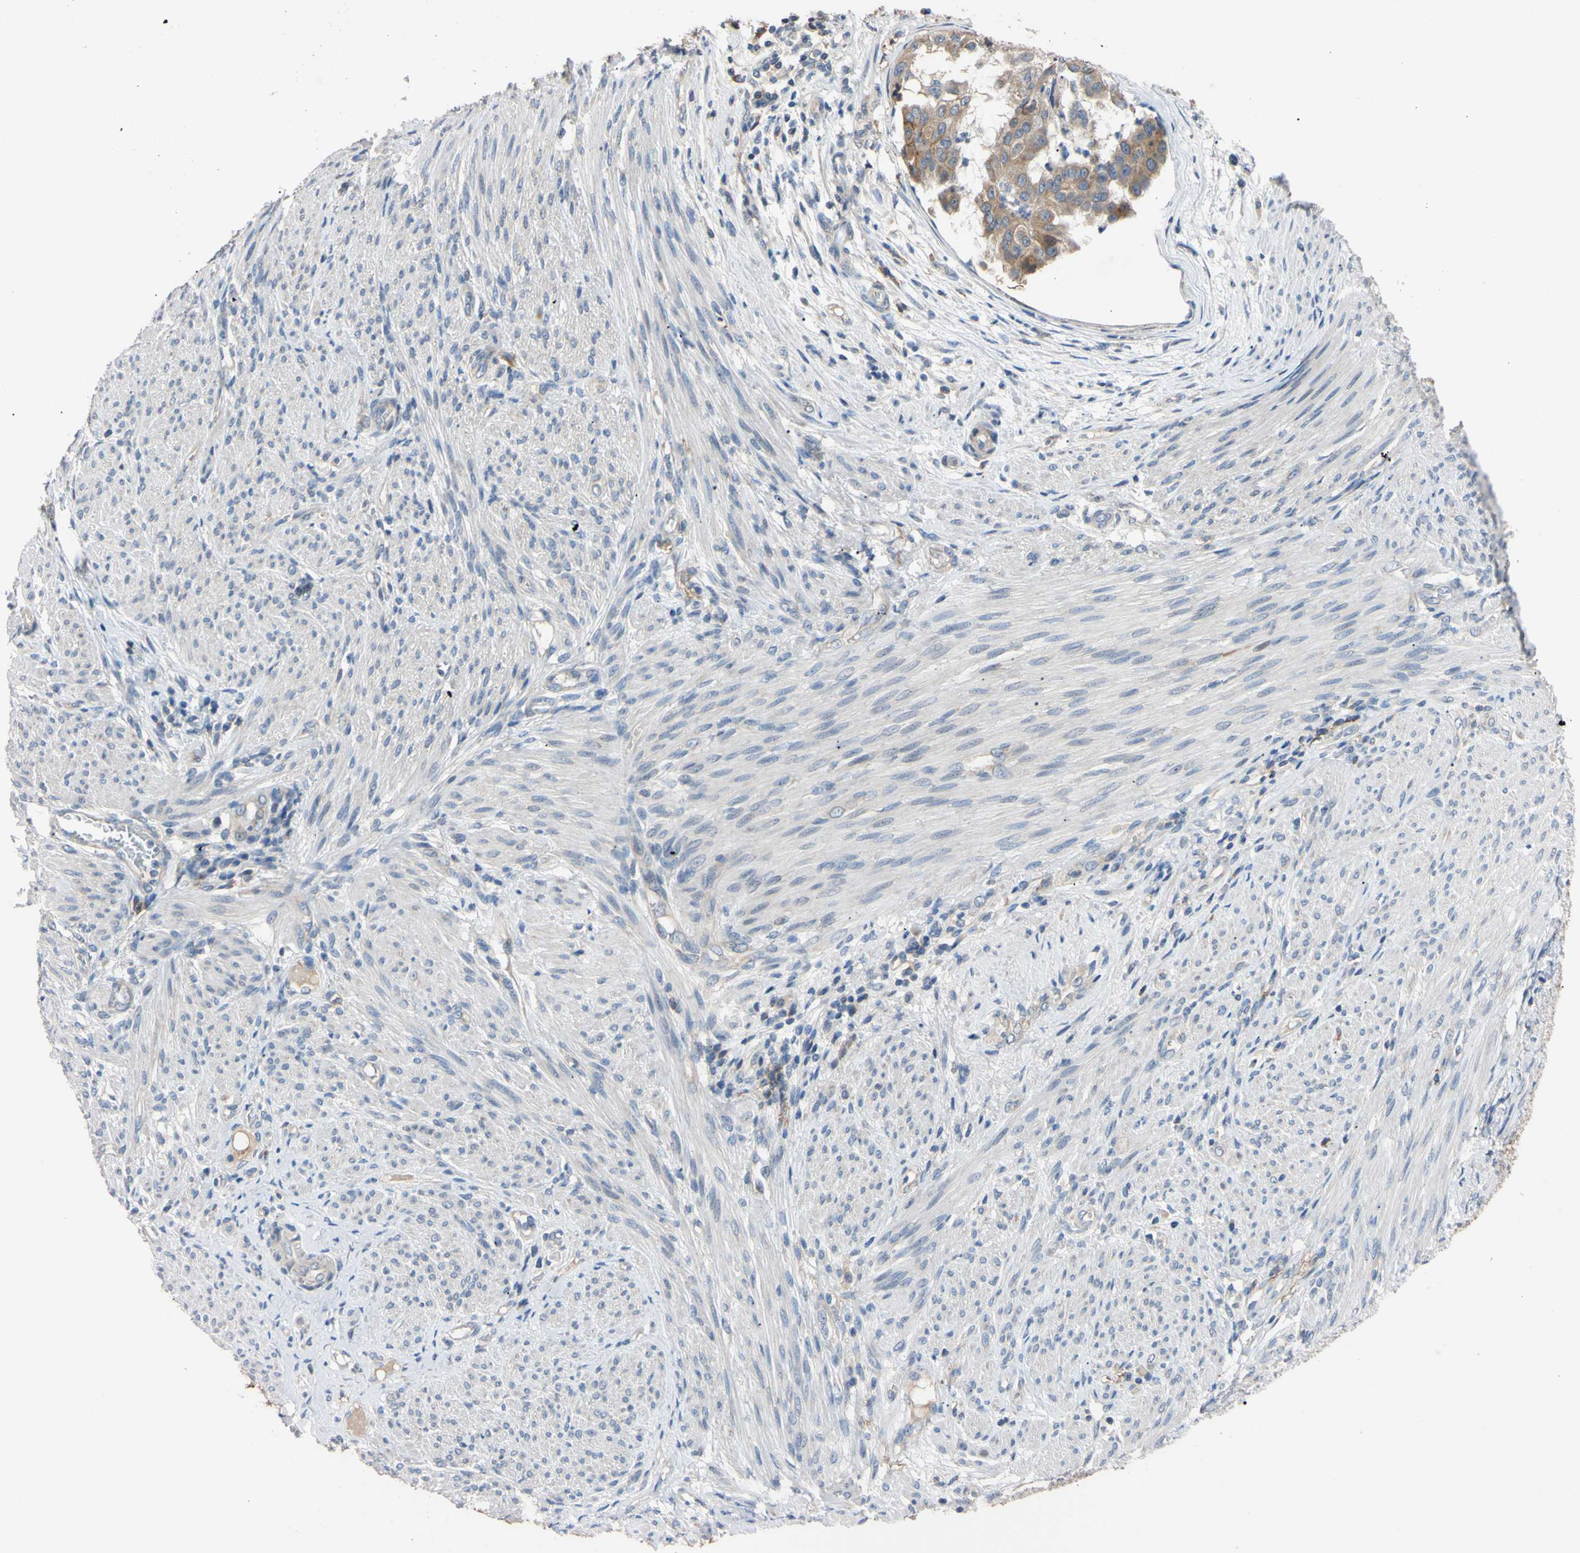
{"staining": {"intensity": "weak", "quantity": ">75%", "location": "cytoplasmic/membranous"}, "tissue": "endometrial cancer", "cell_type": "Tumor cells", "image_type": "cancer", "snomed": [{"axis": "morphology", "description": "Adenocarcinoma, NOS"}, {"axis": "topography", "description": "Endometrium"}], "caption": "Protein analysis of endometrial cancer (adenocarcinoma) tissue displays weak cytoplasmic/membranous expression in about >75% of tumor cells. The staining was performed using DAB to visualize the protein expression in brown, while the nuclei were stained in blue with hematoxylin (Magnification: 20x).", "gene": "PNKD", "patient": {"sex": "female", "age": 85}}